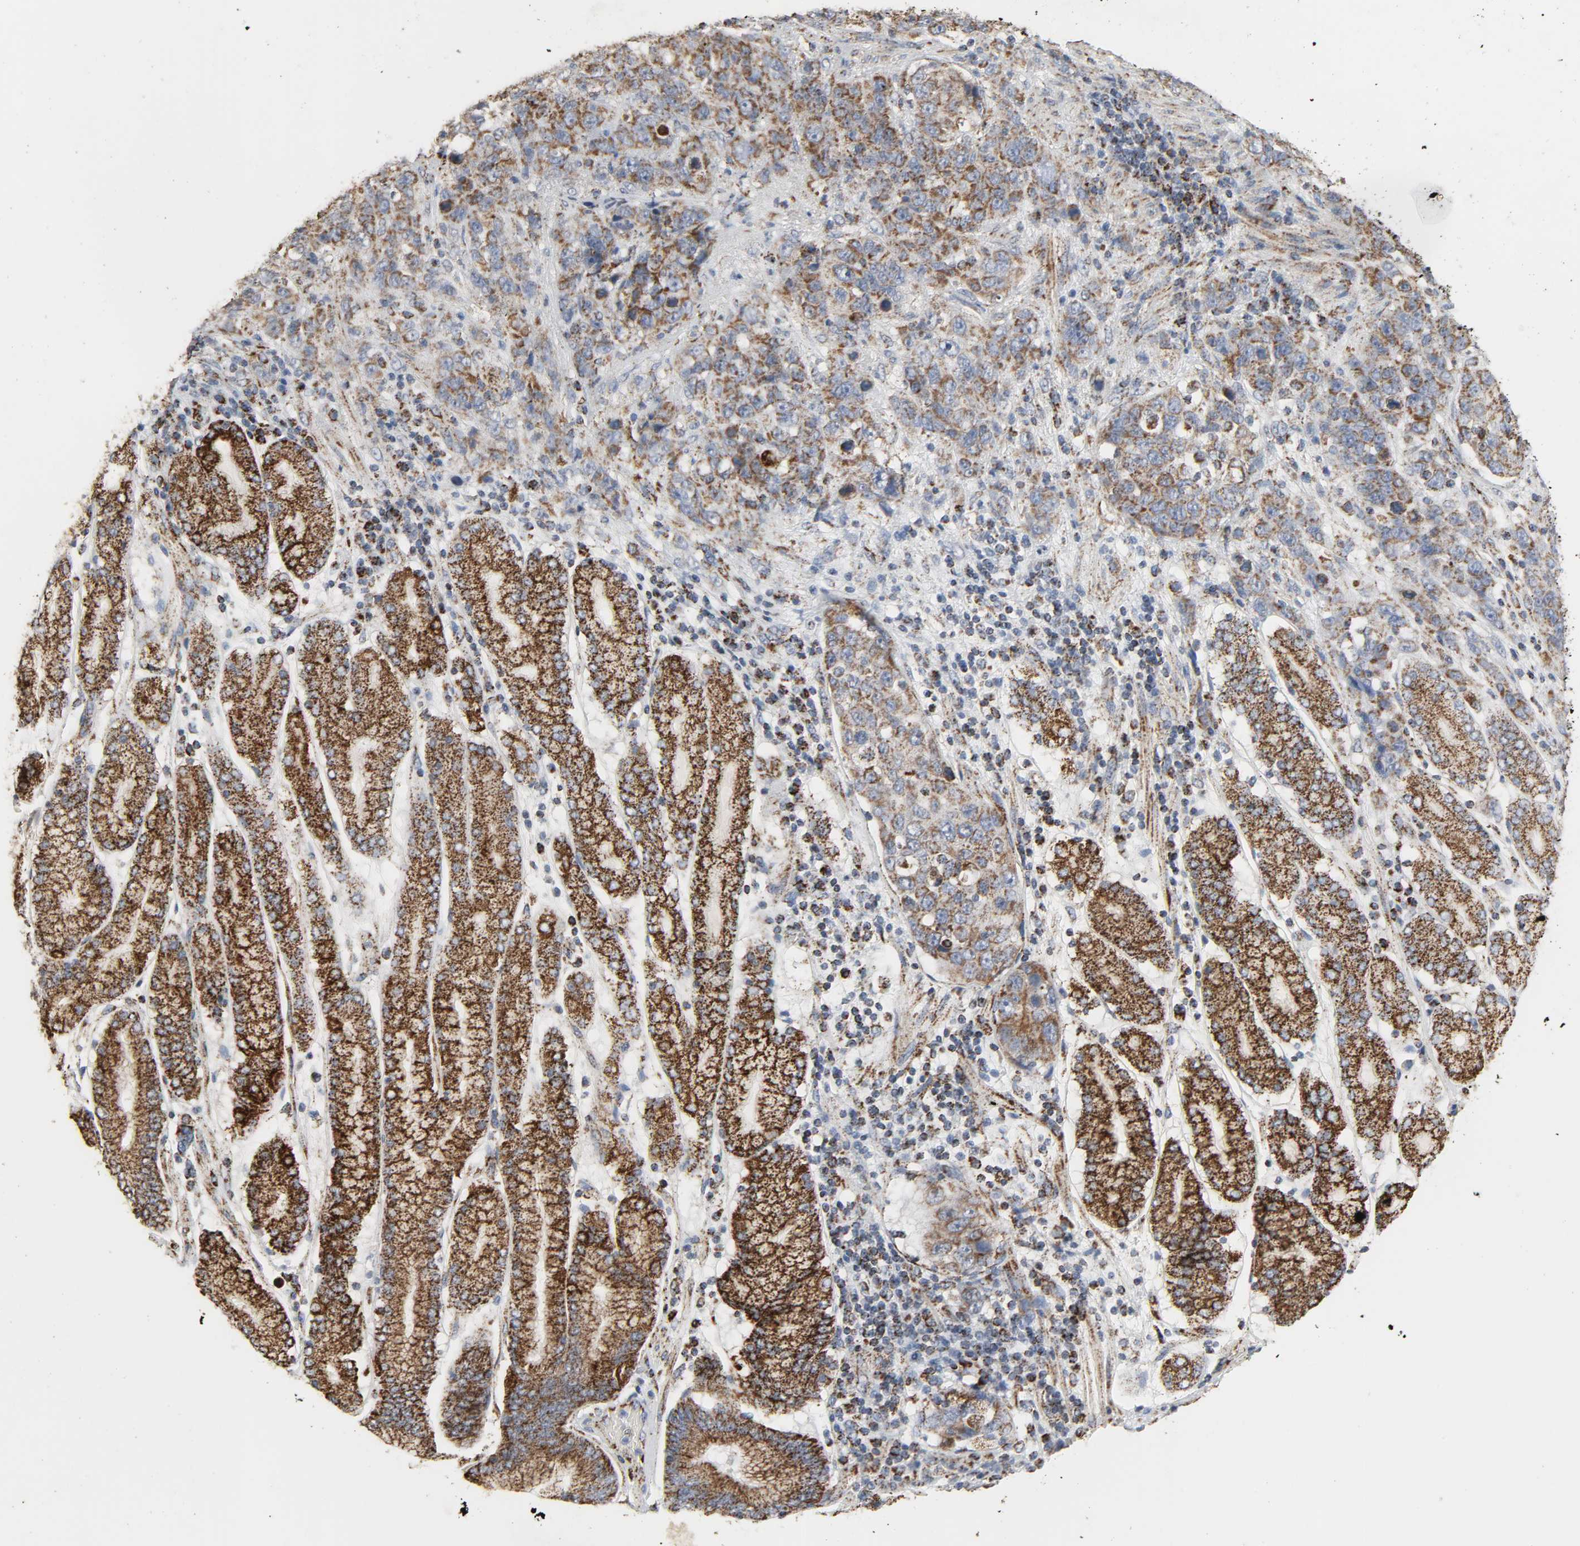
{"staining": {"intensity": "strong", "quantity": ">75%", "location": "cytoplasmic/membranous"}, "tissue": "stomach cancer", "cell_type": "Tumor cells", "image_type": "cancer", "snomed": [{"axis": "morphology", "description": "Normal tissue, NOS"}, {"axis": "morphology", "description": "Adenocarcinoma, NOS"}, {"axis": "topography", "description": "Stomach"}], "caption": "Stomach cancer was stained to show a protein in brown. There is high levels of strong cytoplasmic/membranous staining in about >75% of tumor cells.", "gene": "ACAT1", "patient": {"sex": "male", "age": 48}}